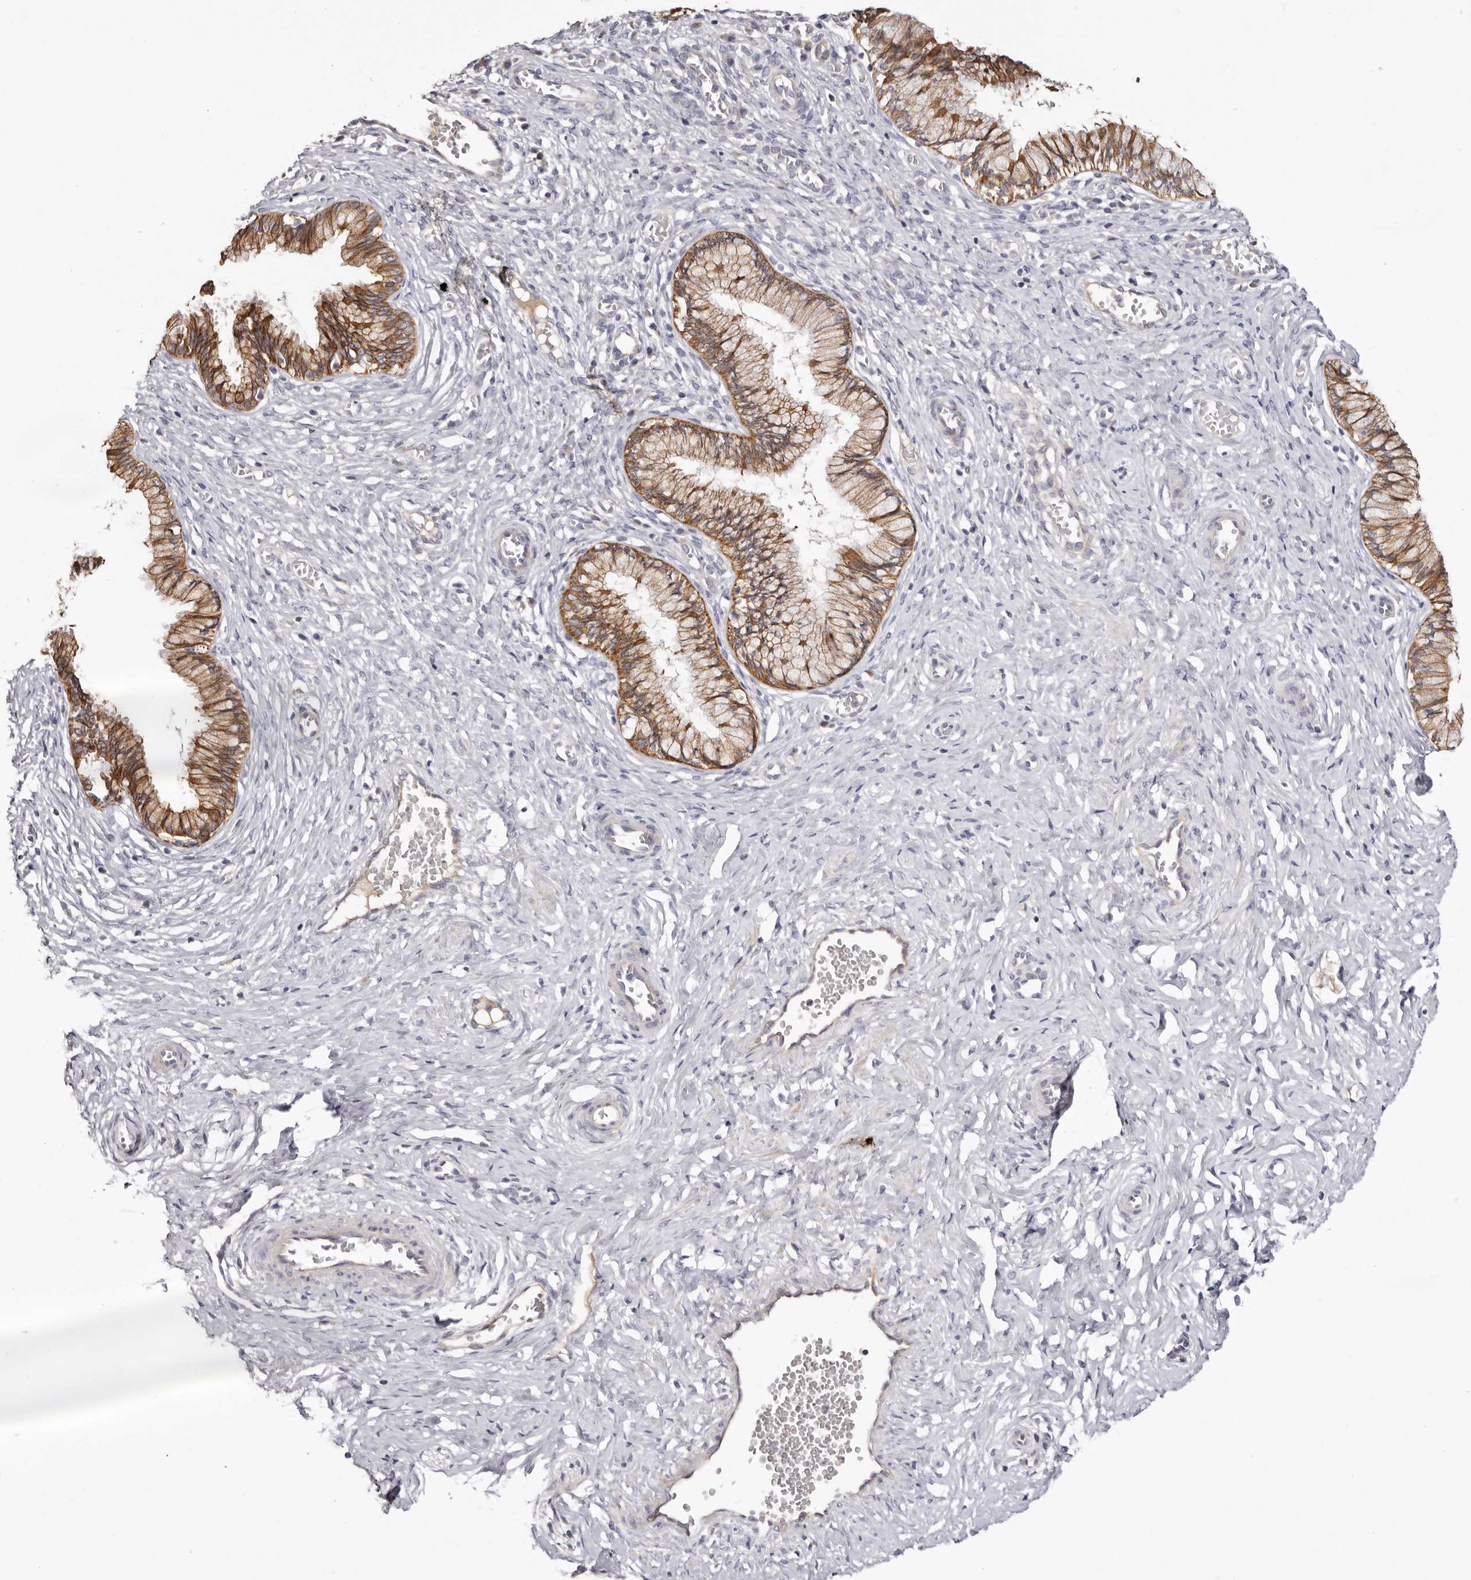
{"staining": {"intensity": "moderate", "quantity": ">75%", "location": "cytoplasmic/membranous"}, "tissue": "cervix", "cell_type": "Glandular cells", "image_type": "normal", "snomed": [{"axis": "morphology", "description": "Normal tissue, NOS"}, {"axis": "topography", "description": "Cervix"}], "caption": "Protein expression analysis of unremarkable cervix displays moderate cytoplasmic/membranous positivity in about >75% of glandular cells. (DAB (3,3'-diaminobenzidine) IHC, brown staining for protein, blue staining for nuclei).", "gene": "STK16", "patient": {"sex": "female", "age": 27}}